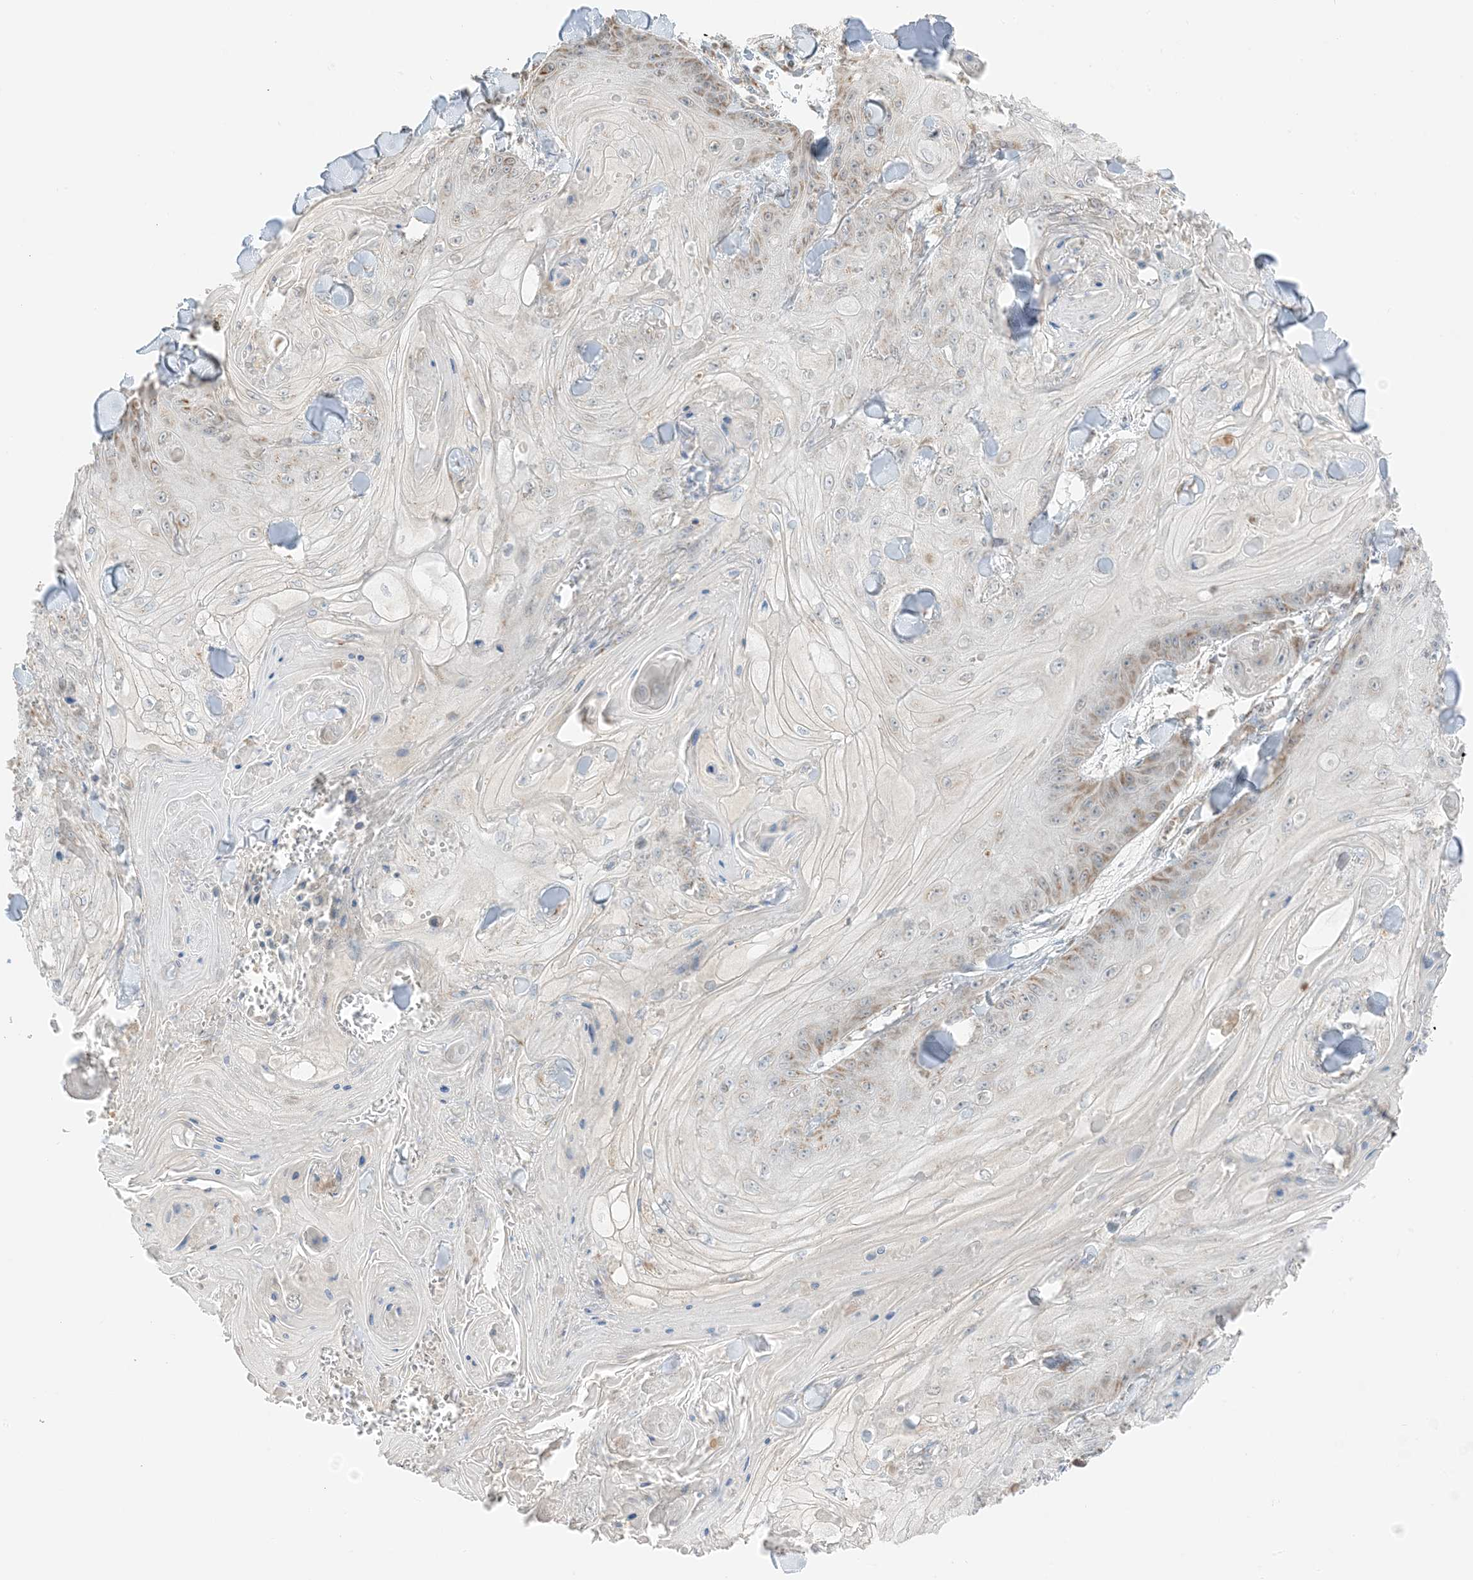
{"staining": {"intensity": "moderate", "quantity": "<25%", "location": "cytoplasmic/membranous"}, "tissue": "skin cancer", "cell_type": "Tumor cells", "image_type": "cancer", "snomed": [{"axis": "morphology", "description": "Squamous cell carcinoma, NOS"}, {"axis": "topography", "description": "Skin"}], "caption": "Immunohistochemical staining of skin cancer (squamous cell carcinoma) shows low levels of moderate cytoplasmic/membranous protein positivity in approximately <25% of tumor cells.", "gene": "SLC25A12", "patient": {"sex": "male", "age": 74}}